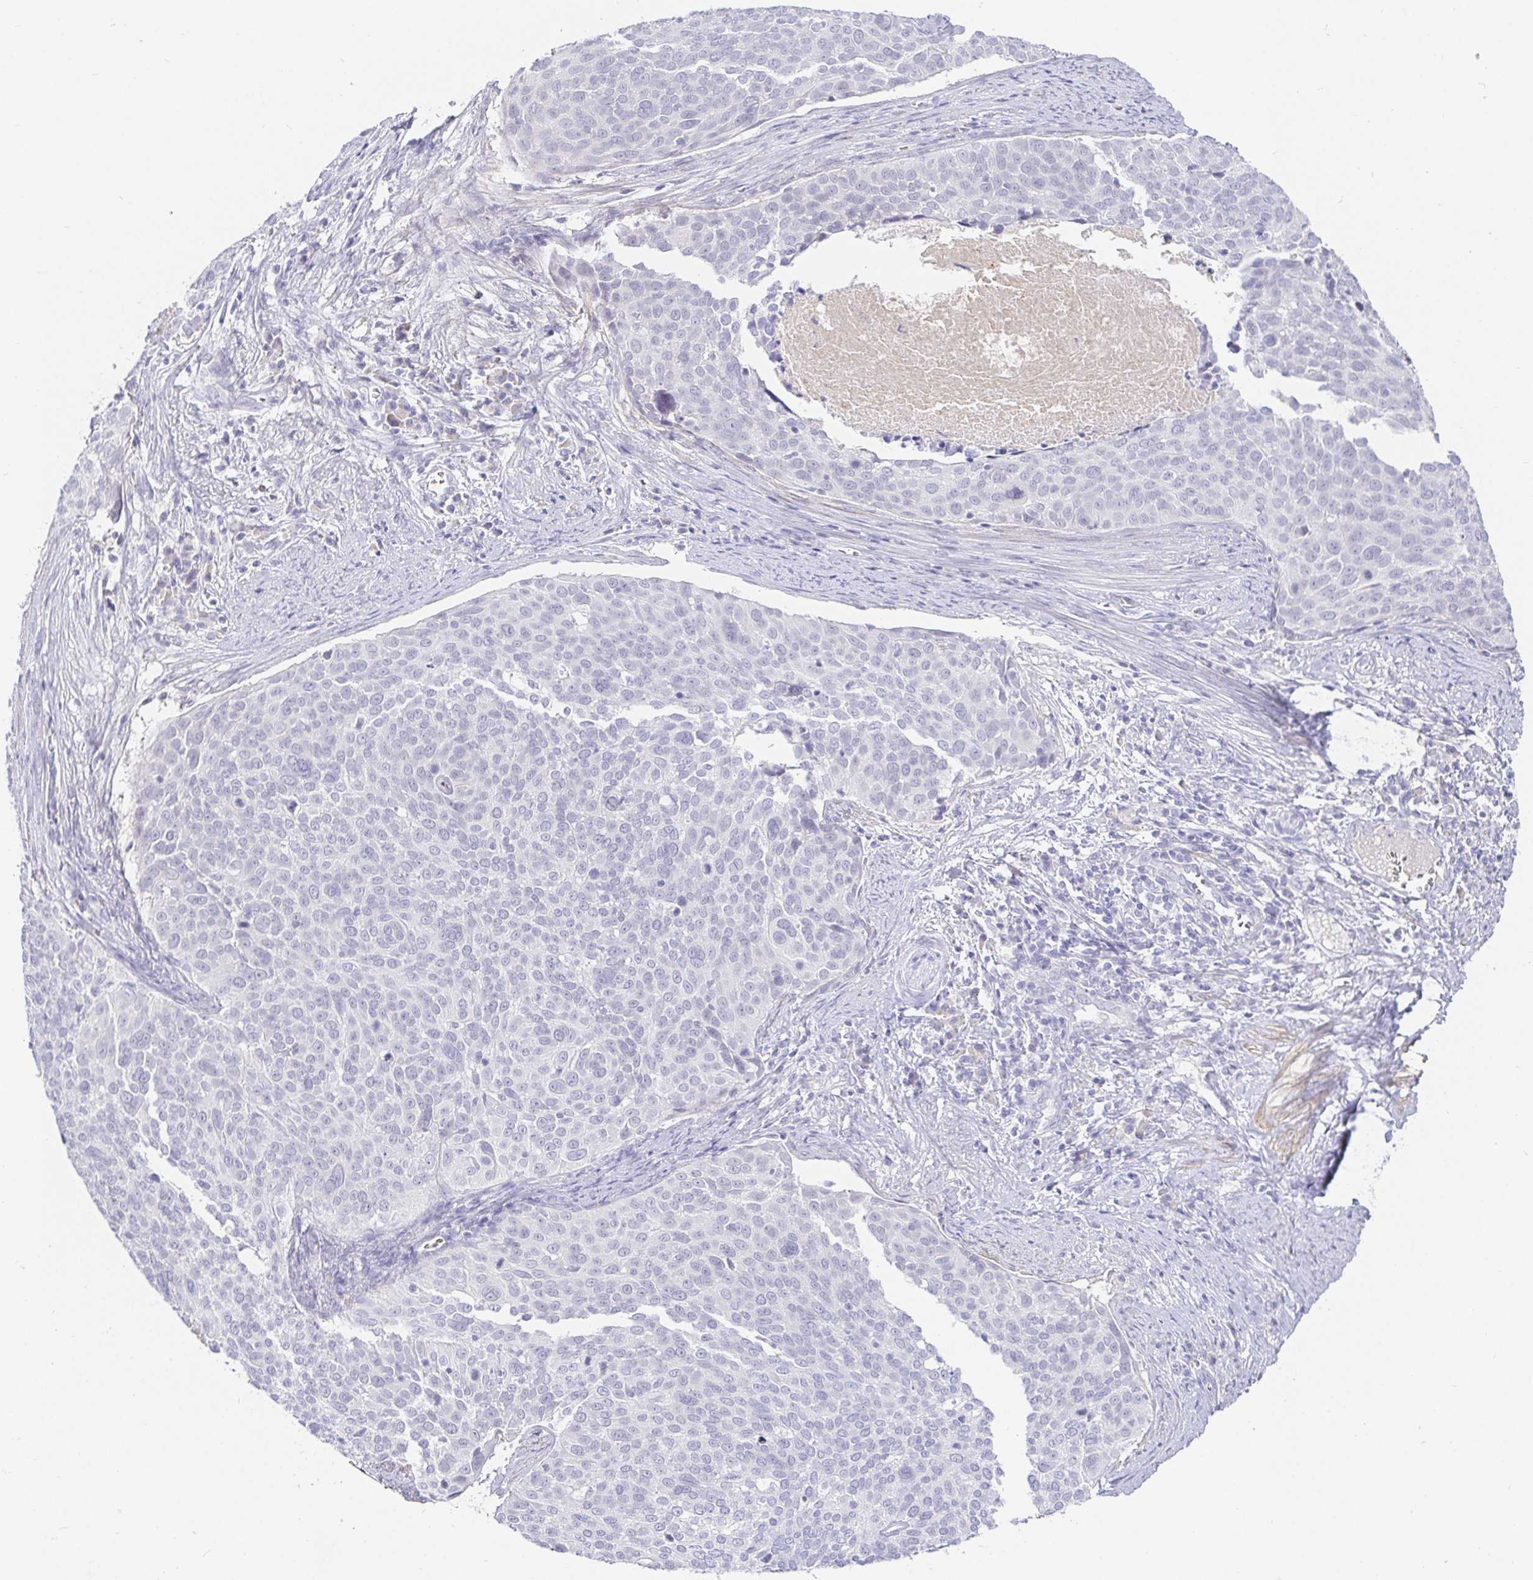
{"staining": {"intensity": "negative", "quantity": "none", "location": "none"}, "tissue": "cervical cancer", "cell_type": "Tumor cells", "image_type": "cancer", "snomed": [{"axis": "morphology", "description": "Squamous cell carcinoma, NOS"}, {"axis": "topography", "description": "Cervix"}], "caption": "IHC of human cervical squamous cell carcinoma exhibits no positivity in tumor cells.", "gene": "FGF21", "patient": {"sex": "female", "age": 39}}